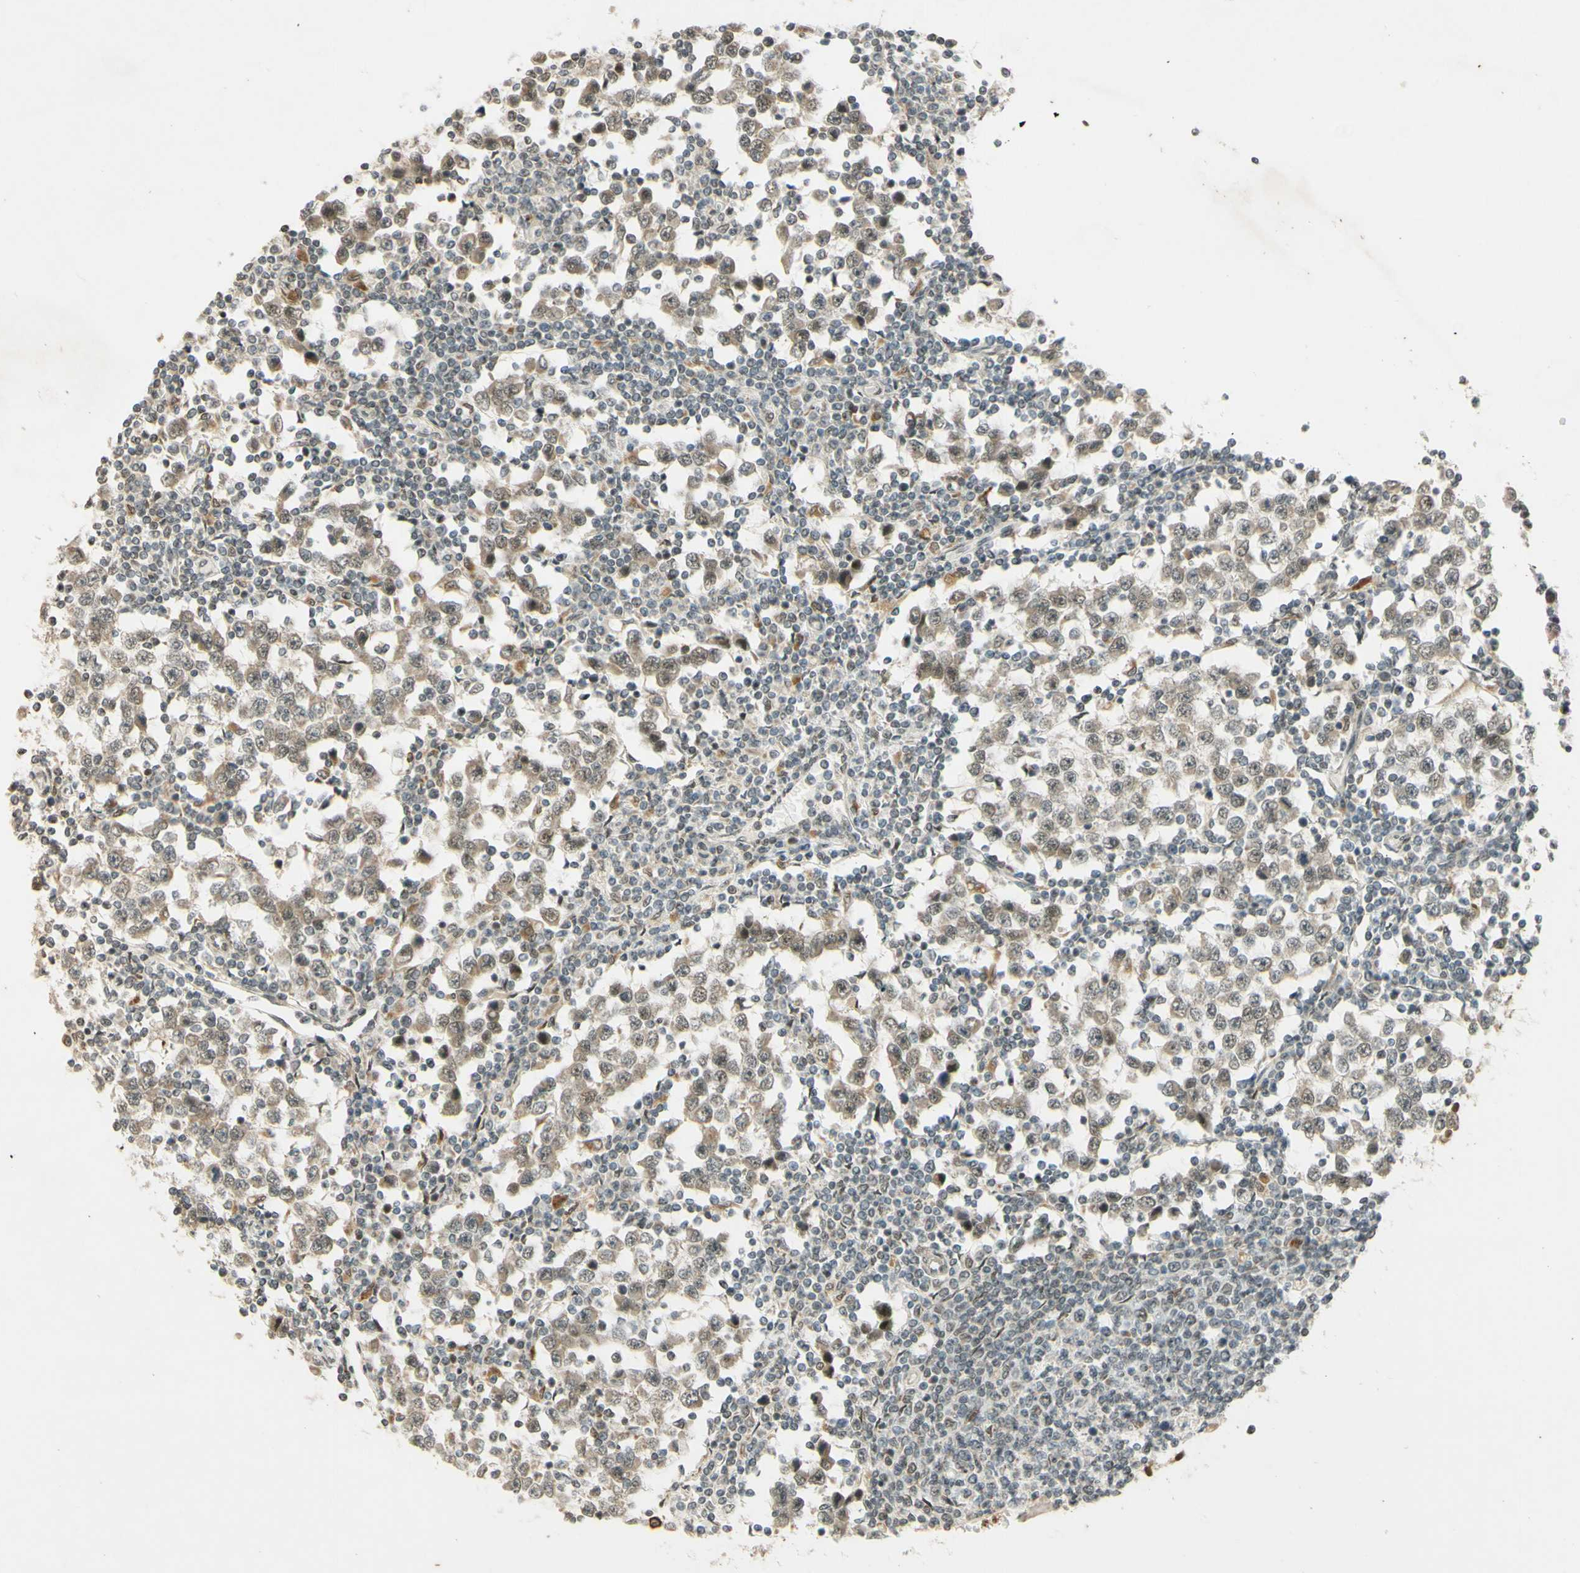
{"staining": {"intensity": "weak", "quantity": ">75%", "location": "cytoplasmic/membranous,nuclear"}, "tissue": "testis cancer", "cell_type": "Tumor cells", "image_type": "cancer", "snomed": [{"axis": "morphology", "description": "Seminoma, NOS"}, {"axis": "topography", "description": "Testis"}], "caption": "Weak cytoplasmic/membranous and nuclear protein positivity is present in about >75% of tumor cells in testis cancer.", "gene": "SMARCB1", "patient": {"sex": "male", "age": 65}}